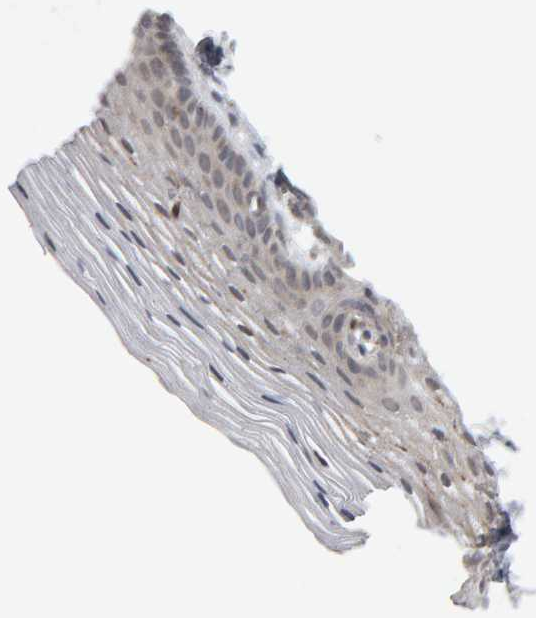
{"staining": {"intensity": "weak", "quantity": "<25%", "location": "cytoplasmic/membranous"}, "tissue": "vagina", "cell_type": "Squamous epithelial cells", "image_type": "normal", "snomed": [{"axis": "morphology", "description": "Normal tissue, NOS"}, {"axis": "topography", "description": "Vagina"}], "caption": "The image displays no staining of squamous epithelial cells in normal vagina.", "gene": "MSRA", "patient": {"sex": "female", "age": 32}}